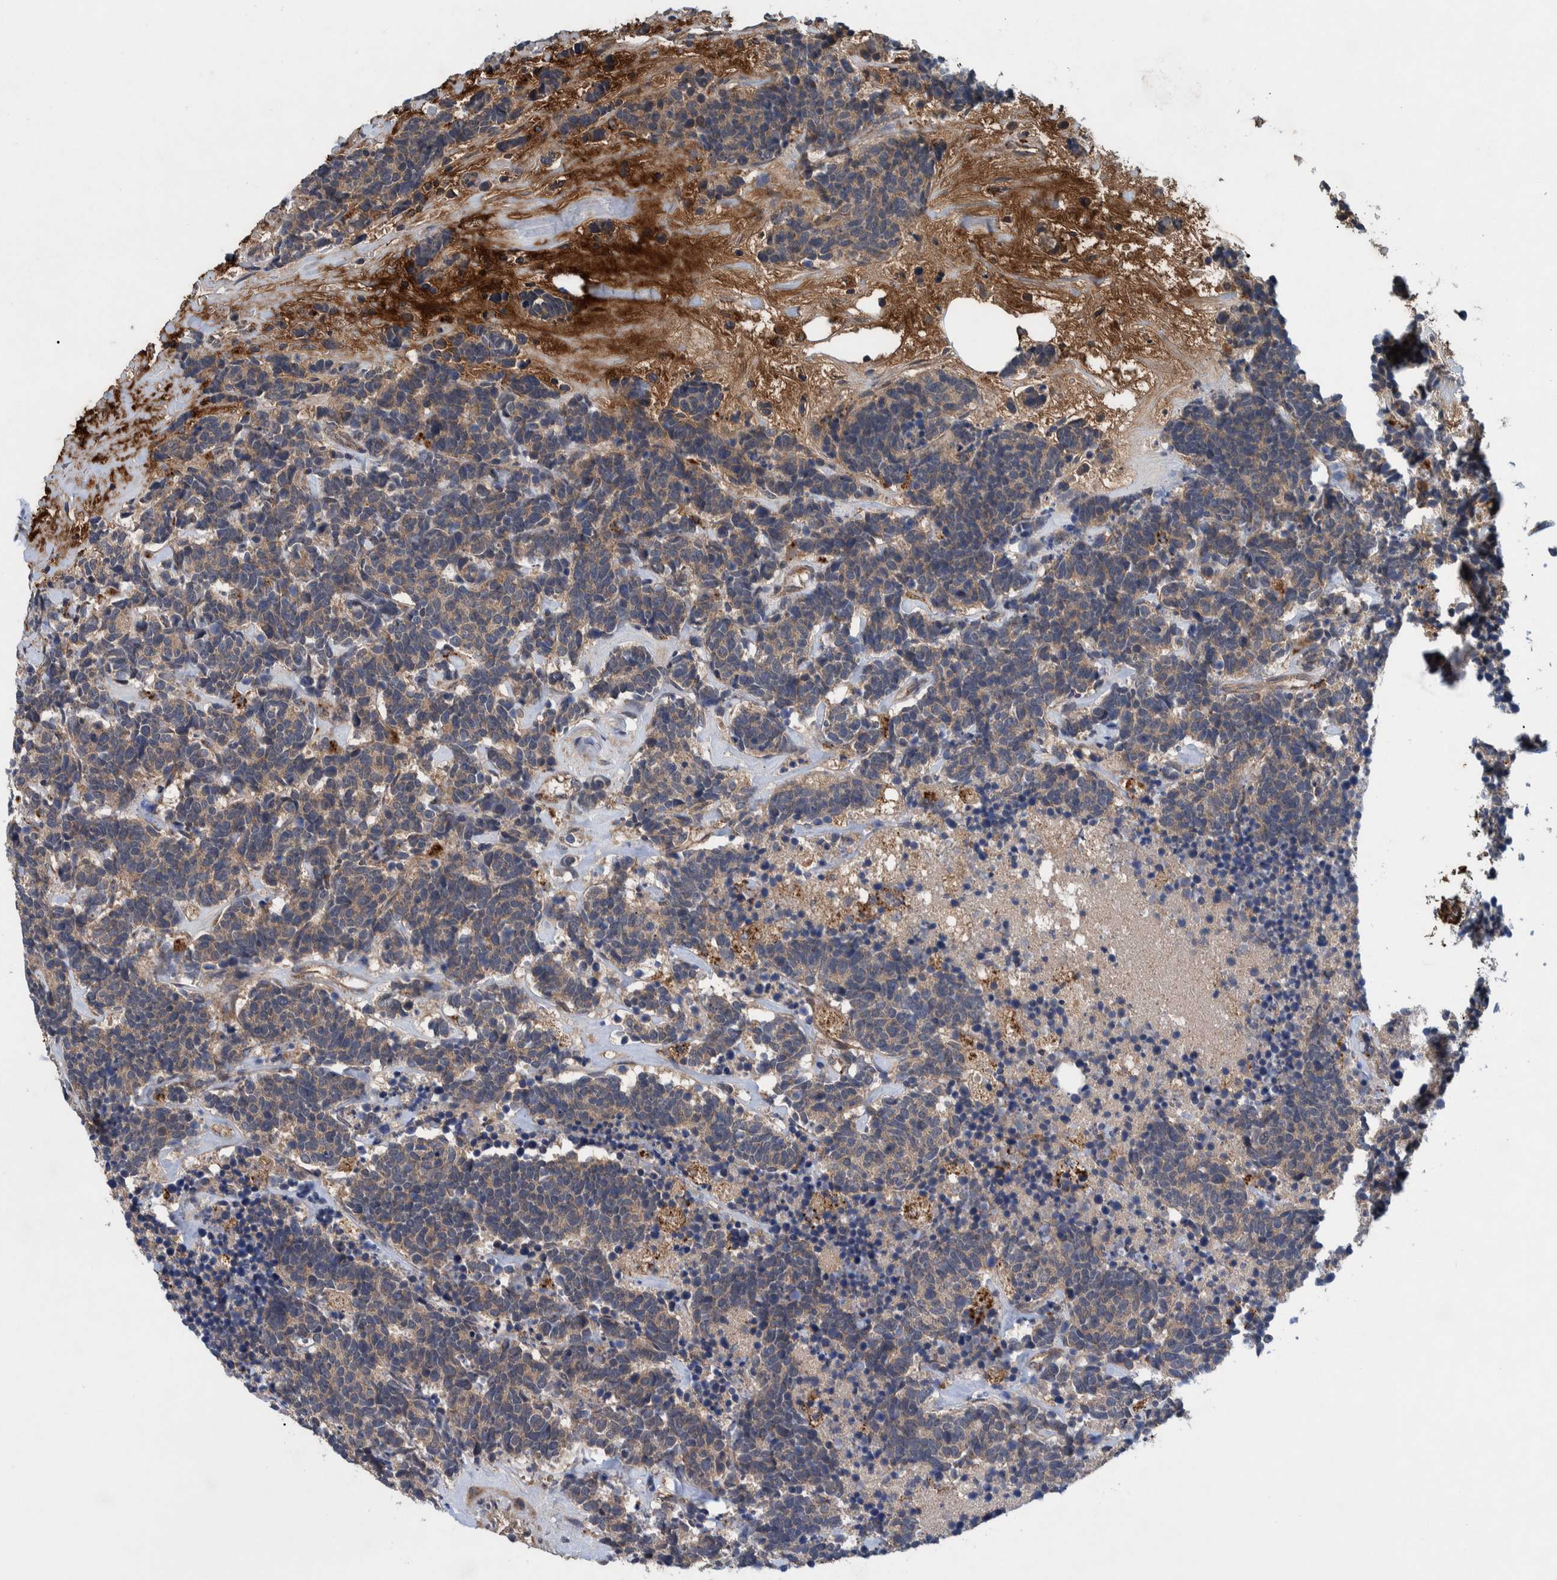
{"staining": {"intensity": "weak", "quantity": ">75%", "location": "cytoplasmic/membranous"}, "tissue": "carcinoid", "cell_type": "Tumor cells", "image_type": "cancer", "snomed": [{"axis": "morphology", "description": "Carcinoma, NOS"}, {"axis": "morphology", "description": "Carcinoid, malignant, NOS"}, {"axis": "topography", "description": "Urinary bladder"}], "caption": "Weak cytoplasmic/membranous protein positivity is present in approximately >75% of tumor cells in malignant carcinoid.", "gene": "ITIH3", "patient": {"sex": "male", "age": 57}}